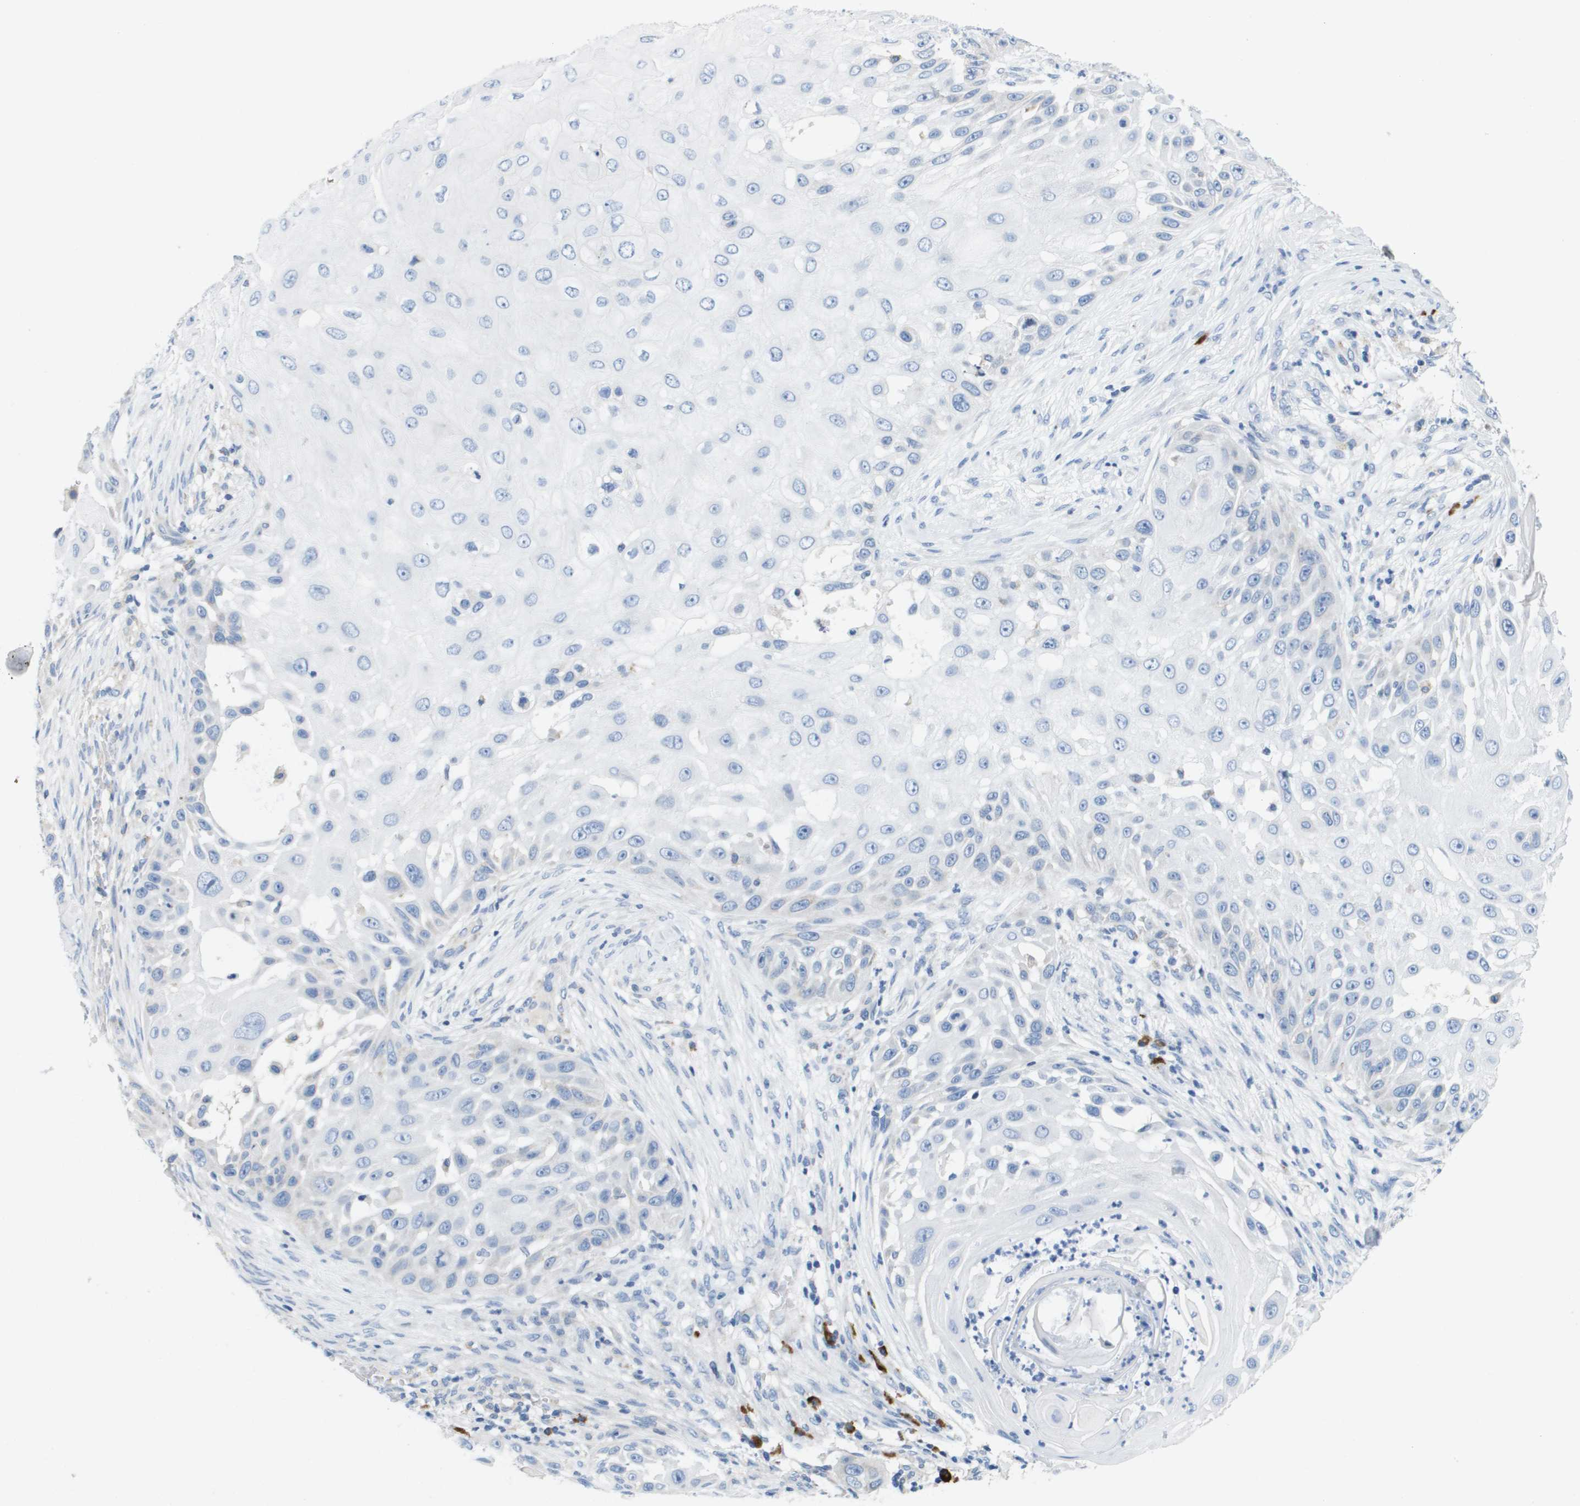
{"staining": {"intensity": "negative", "quantity": "none", "location": "none"}, "tissue": "skin cancer", "cell_type": "Tumor cells", "image_type": "cancer", "snomed": [{"axis": "morphology", "description": "Squamous cell carcinoma, NOS"}, {"axis": "topography", "description": "Skin"}], "caption": "Skin cancer (squamous cell carcinoma) was stained to show a protein in brown. There is no significant expression in tumor cells. (DAB immunohistochemistry with hematoxylin counter stain).", "gene": "CD3G", "patient": {"sex": "female", "age": 44}}